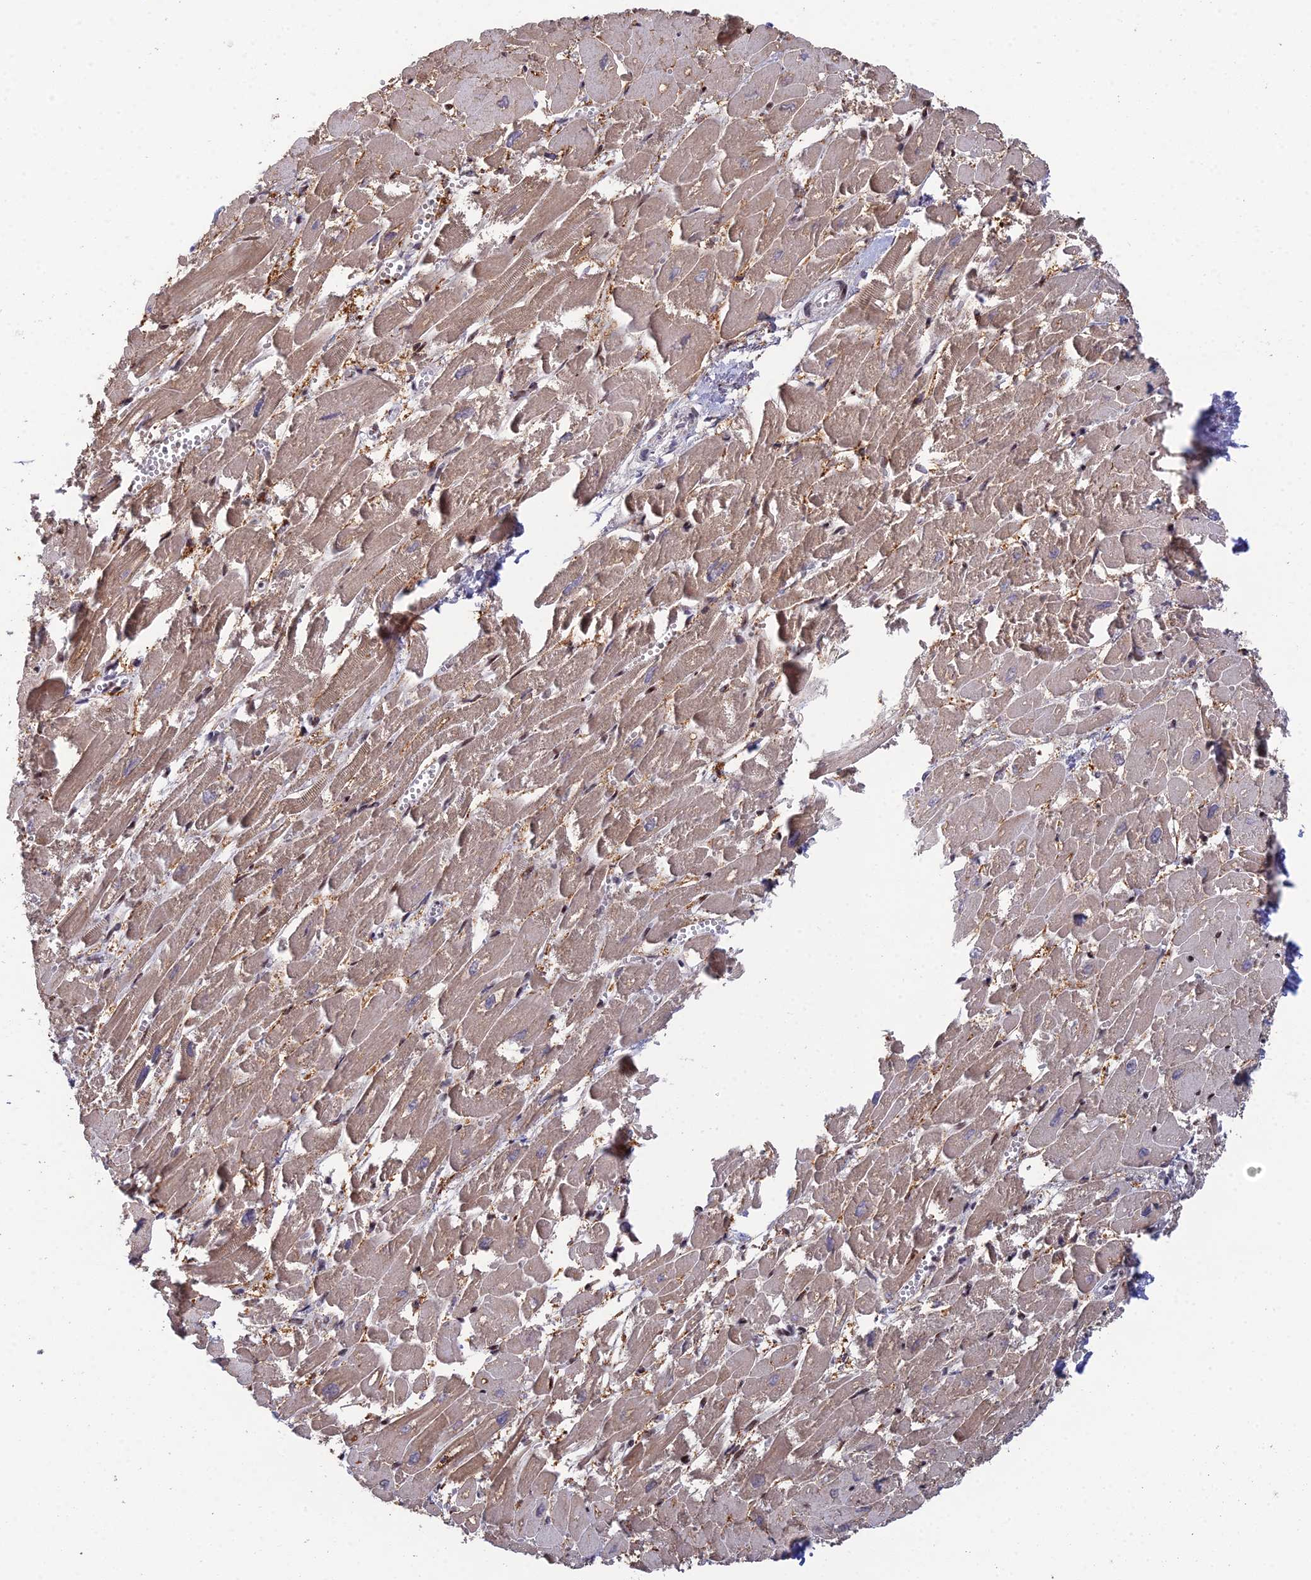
{"staining": {"intensity": "moderate", "quantity": ">75%", "location": "cytoplasmic/membranous"}, "tissue": "heart muscle", "cell_type": "Cardiomyocytes", "image_type": "normal", "snomed": [{"axis": "morphology", "description": "Normal tissue, NOS"}, {"axis": "topography", "description": "Heart"}], "caption": "The immunohistochemical stain shows moderate cytoplasmic/membranous staining in cardiomyocytes of benign heart muscle. The staining was performed using DAB, with brown indicating positive protein expression. Nuclei are stained blue with hematoxylin.", "gene": "ELOA2", "patient": {"sex": "male", "age": 54}}